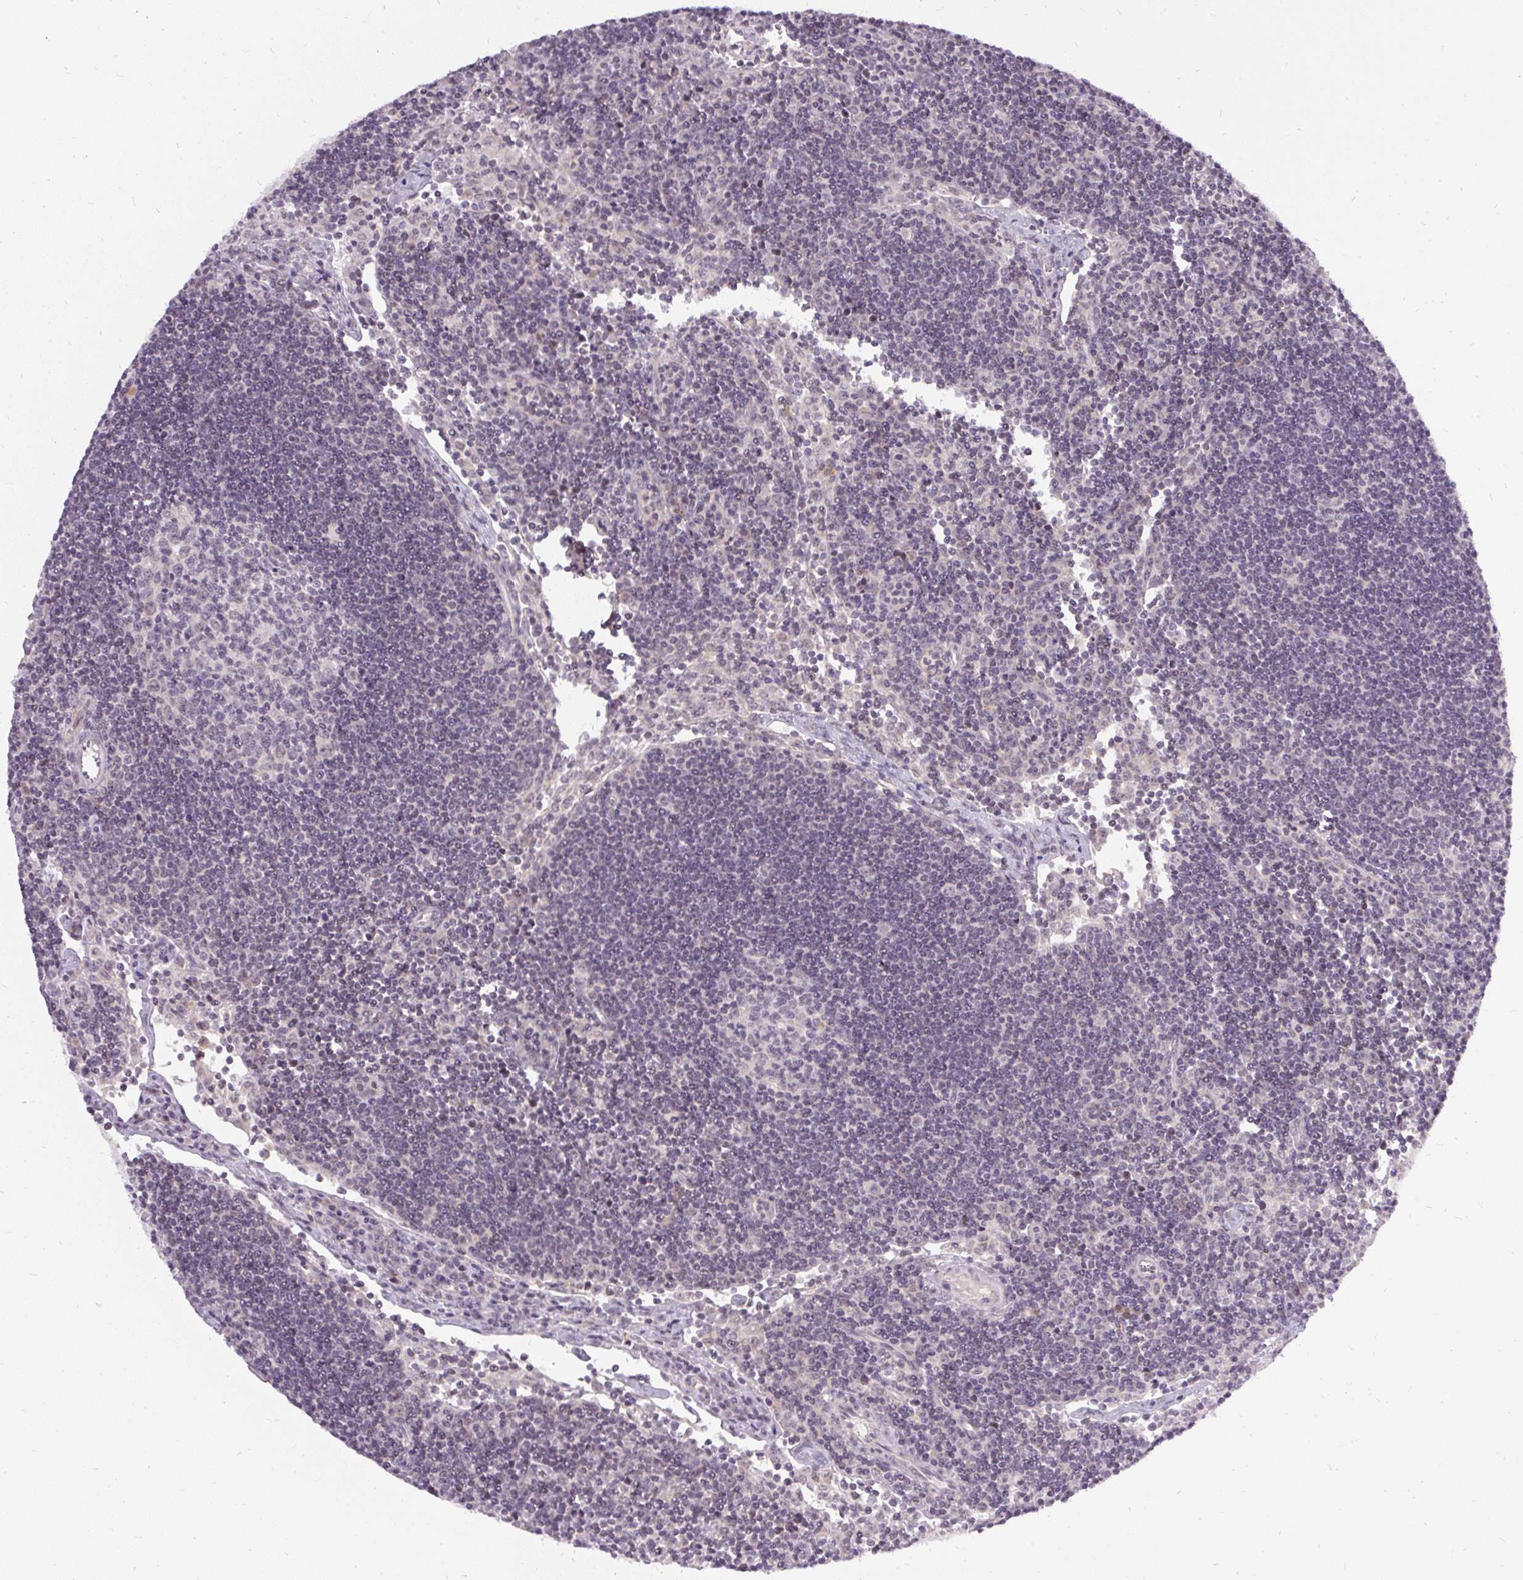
{"staining": {"intensity": "negative", "quantity": "none", "location": "none"}, "tissue": "lymph node", "cell_type": "Germinal center cells", "image_type": "normal", "snomed": [{"axis": "morphology", "description": "Normal tissue, NOS"}, {"axis": "topography", "description": "Lymph node"}], "caption": "The micrograph exhibits no significant staining in germinal center cells of lymph node. (Immunohistochemistry, brightfield microscopy, high magnification).", "gene": "FAM117B", "patient": {"sex": "female", "age": 29}}